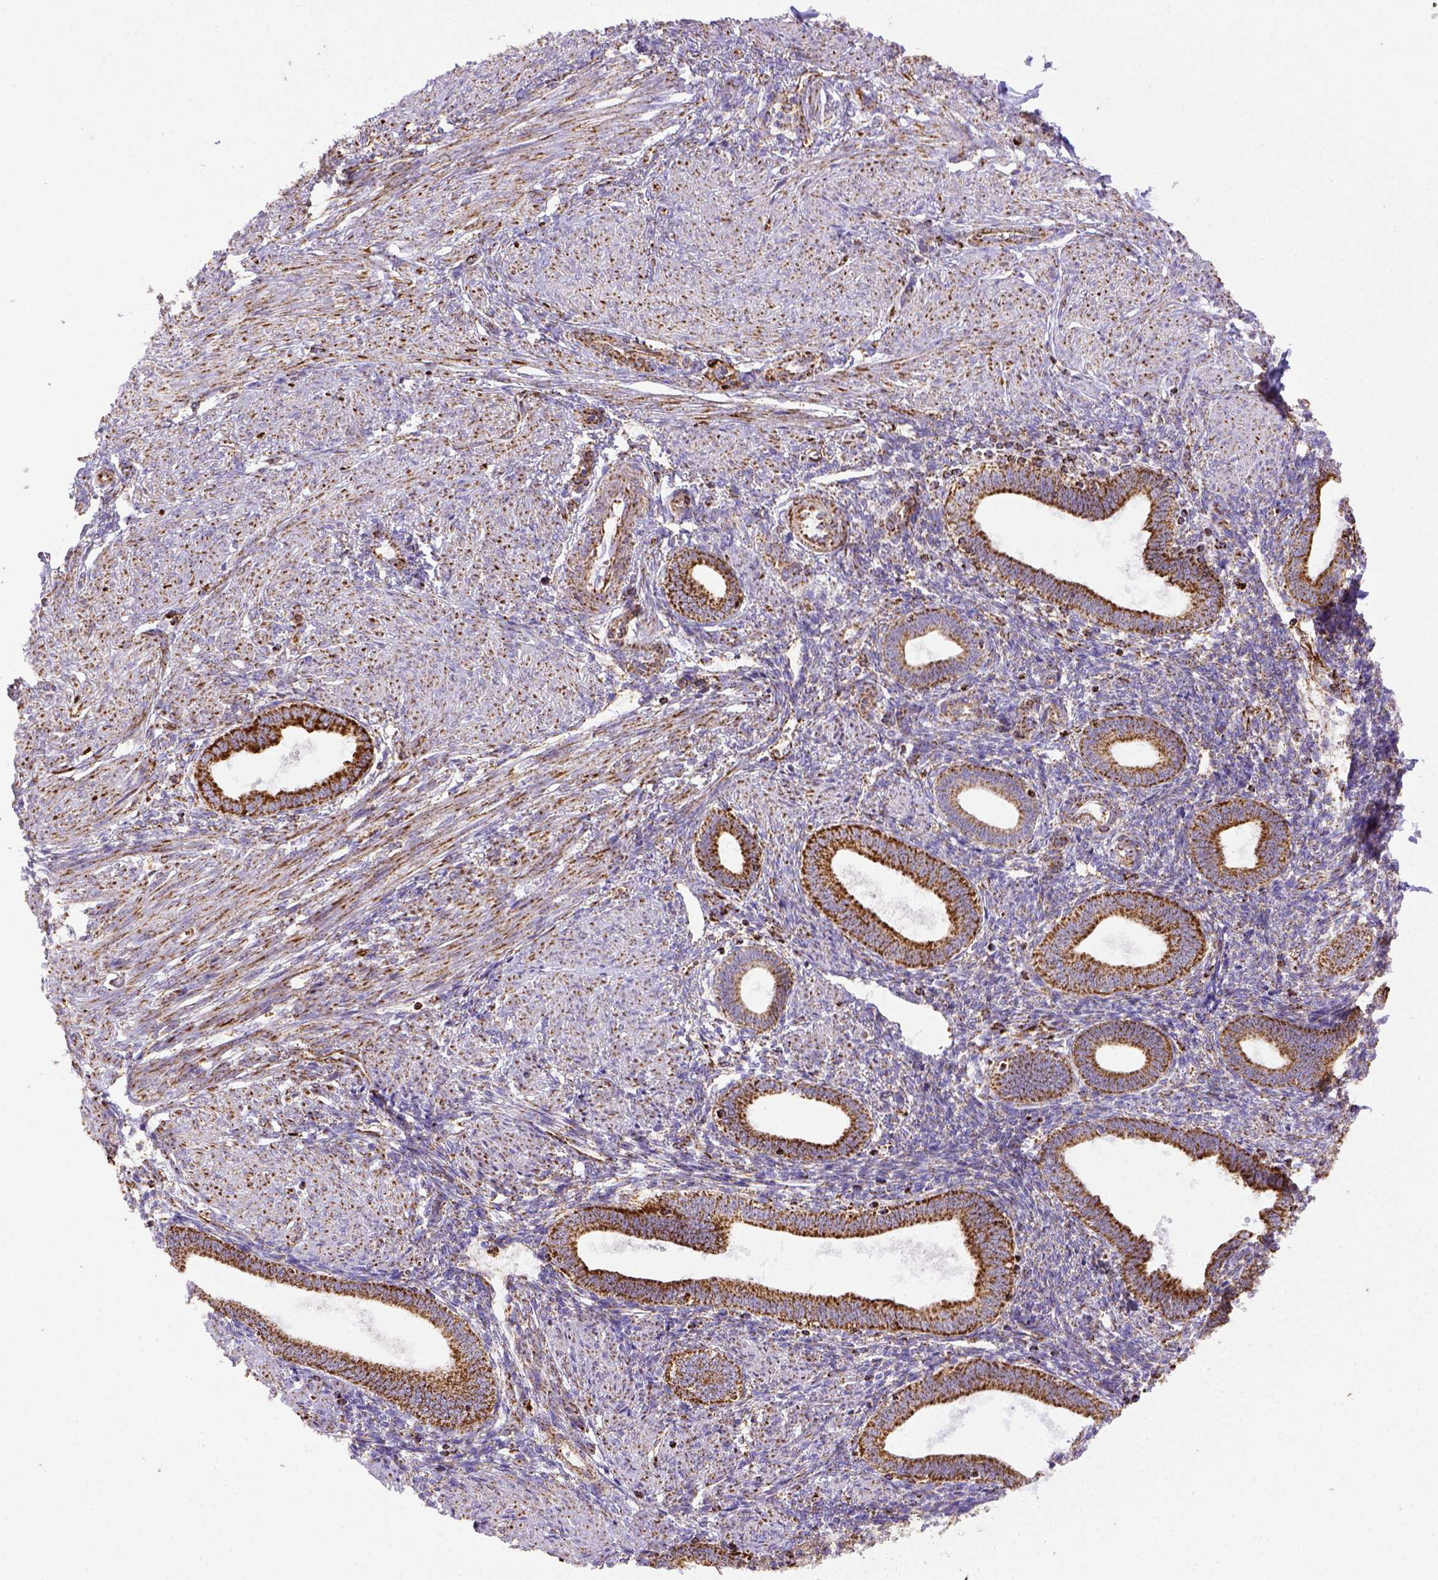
{"staining": {"intensity": "strong", "quantity": ">75%", "location": "cytoplasmic/membranous"}, "tissue": "endometrium", "cell_type": "Cells in endometrial stroma", "image_type": "normal", "snomed": [{"axis": "morphology", "description": "Normal tissue, NOS"}, {"axis": "topography", "description": "Endometrium"}], "caption": "Cells in endometrial stroma demonstrate high levels of strong cytoplasmic/membranous staining in about >75% of cells in unremarkable endometrium. The staining was performed using DAB to visualize the protein expression in brown, while the nuclei were stained in blue with hematoxylin (Magnification: 20x).", "gene": "MT", "patient": {"sex": "female", "age": 42}}